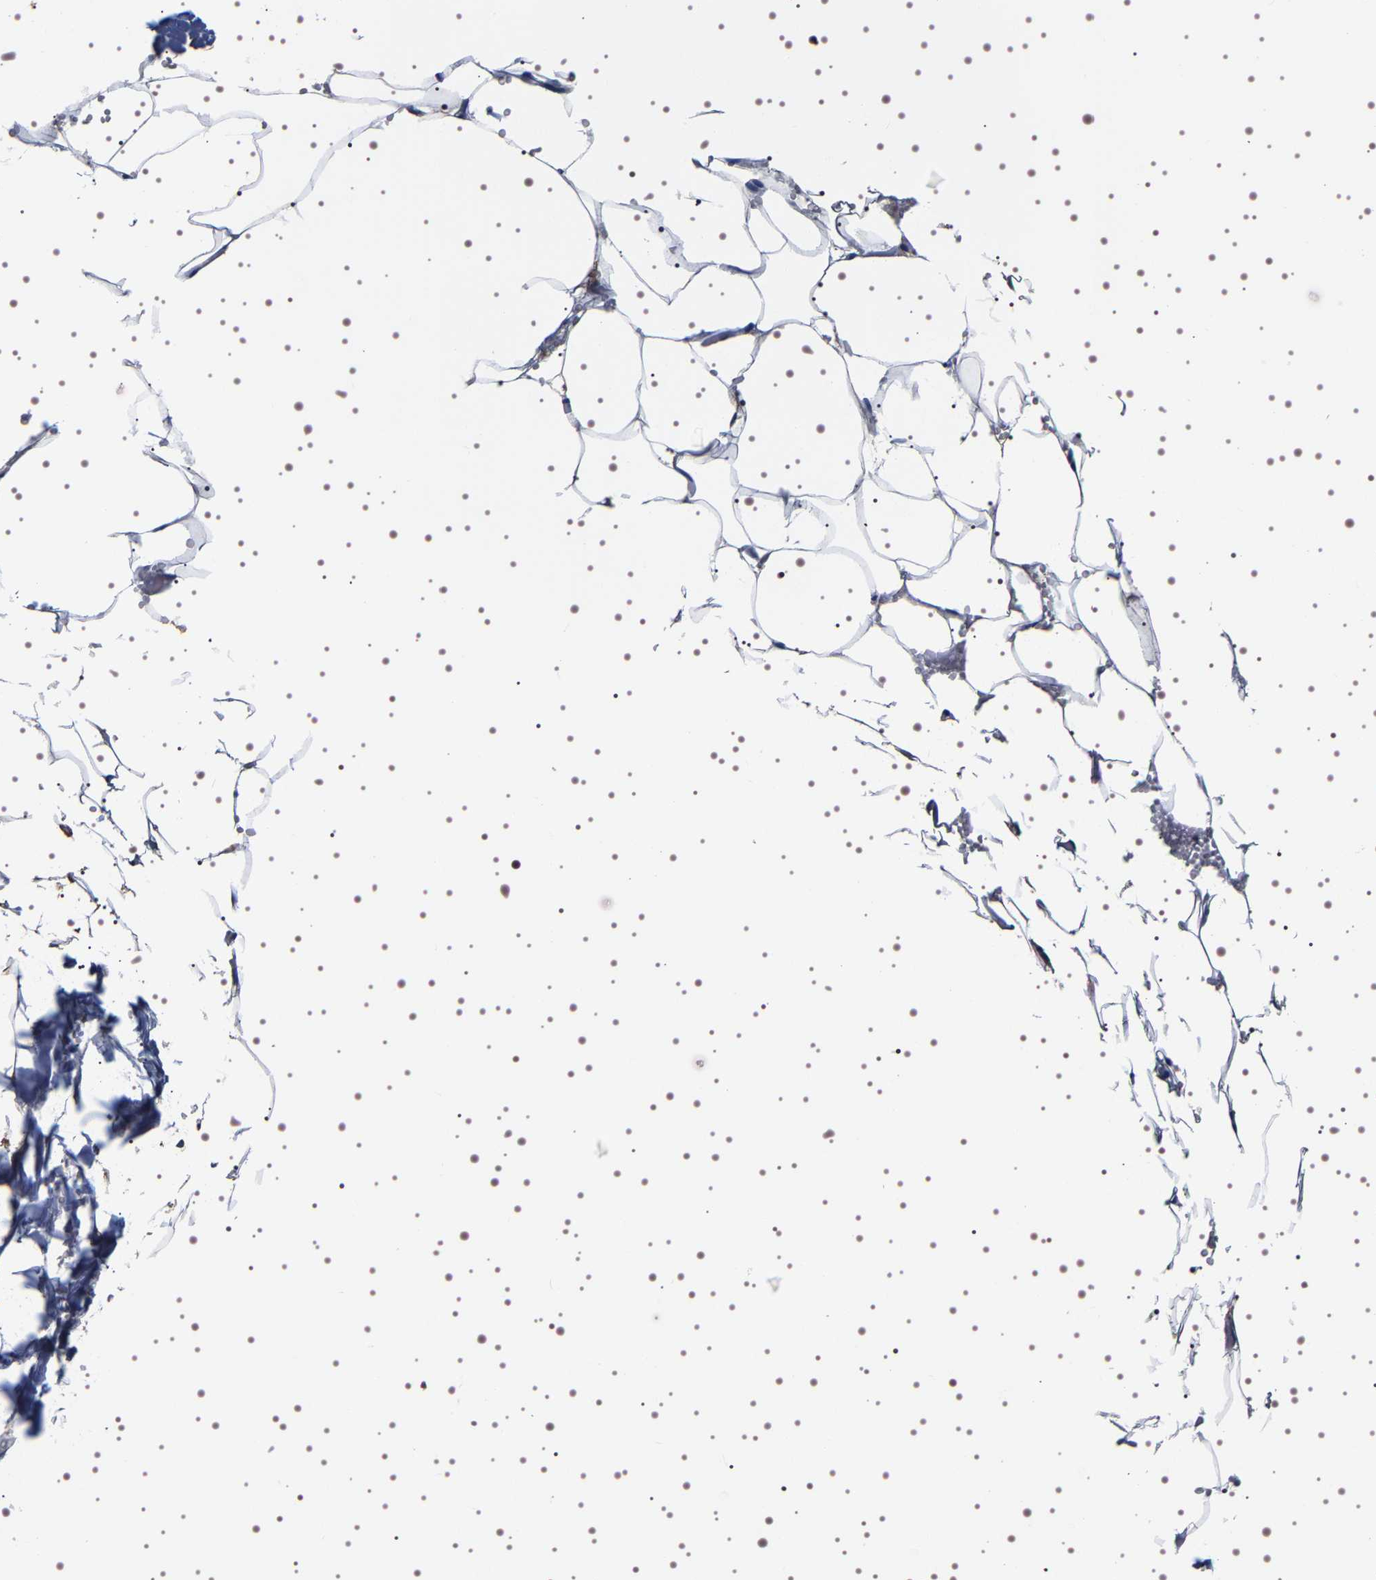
{"staining": {"intensity": "moderate", "quantity": "<25%", "location": "cytoplasmic/membranous"}, "tissue": "adipose tissue", "cell_type": "Adipocytes", "image_type": "normal", "snomed": [{"axis": "morphology", "description": "Normal tissue, NOS"}, {"axis": "topography", "description": "Breast"}, {"axis": "topography", "description": "Adipose tissue"}], "caption": "The photomicrograph demonstrates immunohistochemical staining of normal adipose tissue. There is moderate cytoplasmic/membranous staining is identified in about <25% of adipocytes.", "gene": "ALPL", "patient": {"sex": "female", "age": 25}}